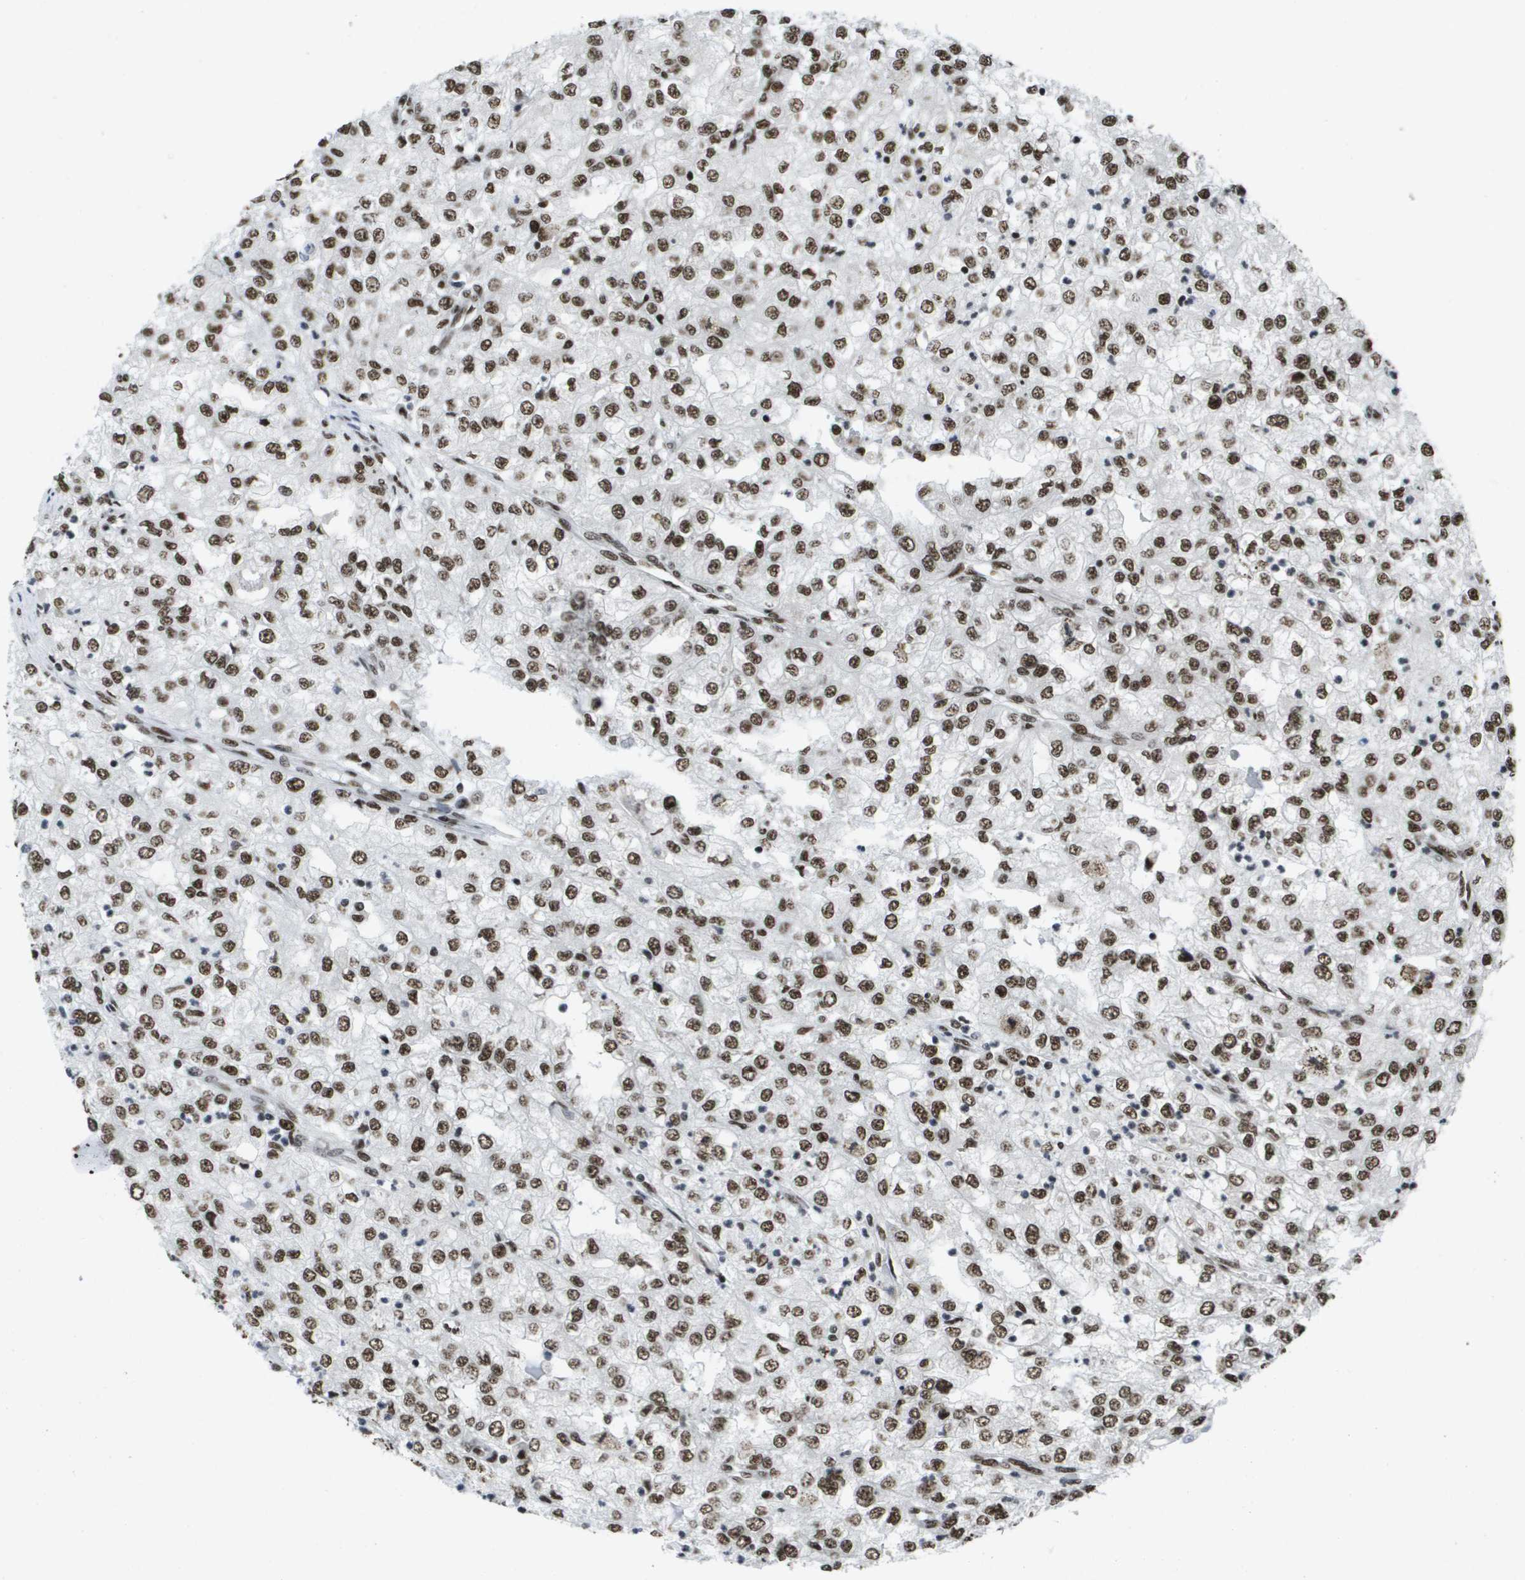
{"staining": {"intensity": "strong", "quantity": ">75%", "location": "nuclear"}, "tissue": "renal cancer", "cell_type": "Tumor cells", "image_type": "cancer", "snomed": [{"axis": "morphology", "description": "Adenocarcinoma, NOS"}, {"axis": "topography", "description": "Kidney"}], "caption": "IHC of renal adenocarcinoma reveals high levels of strong nuclear expression in approximately >75% of tumor cells.", "gene": "NSRP1", "patient": {"sex": "female", "age": 54}}